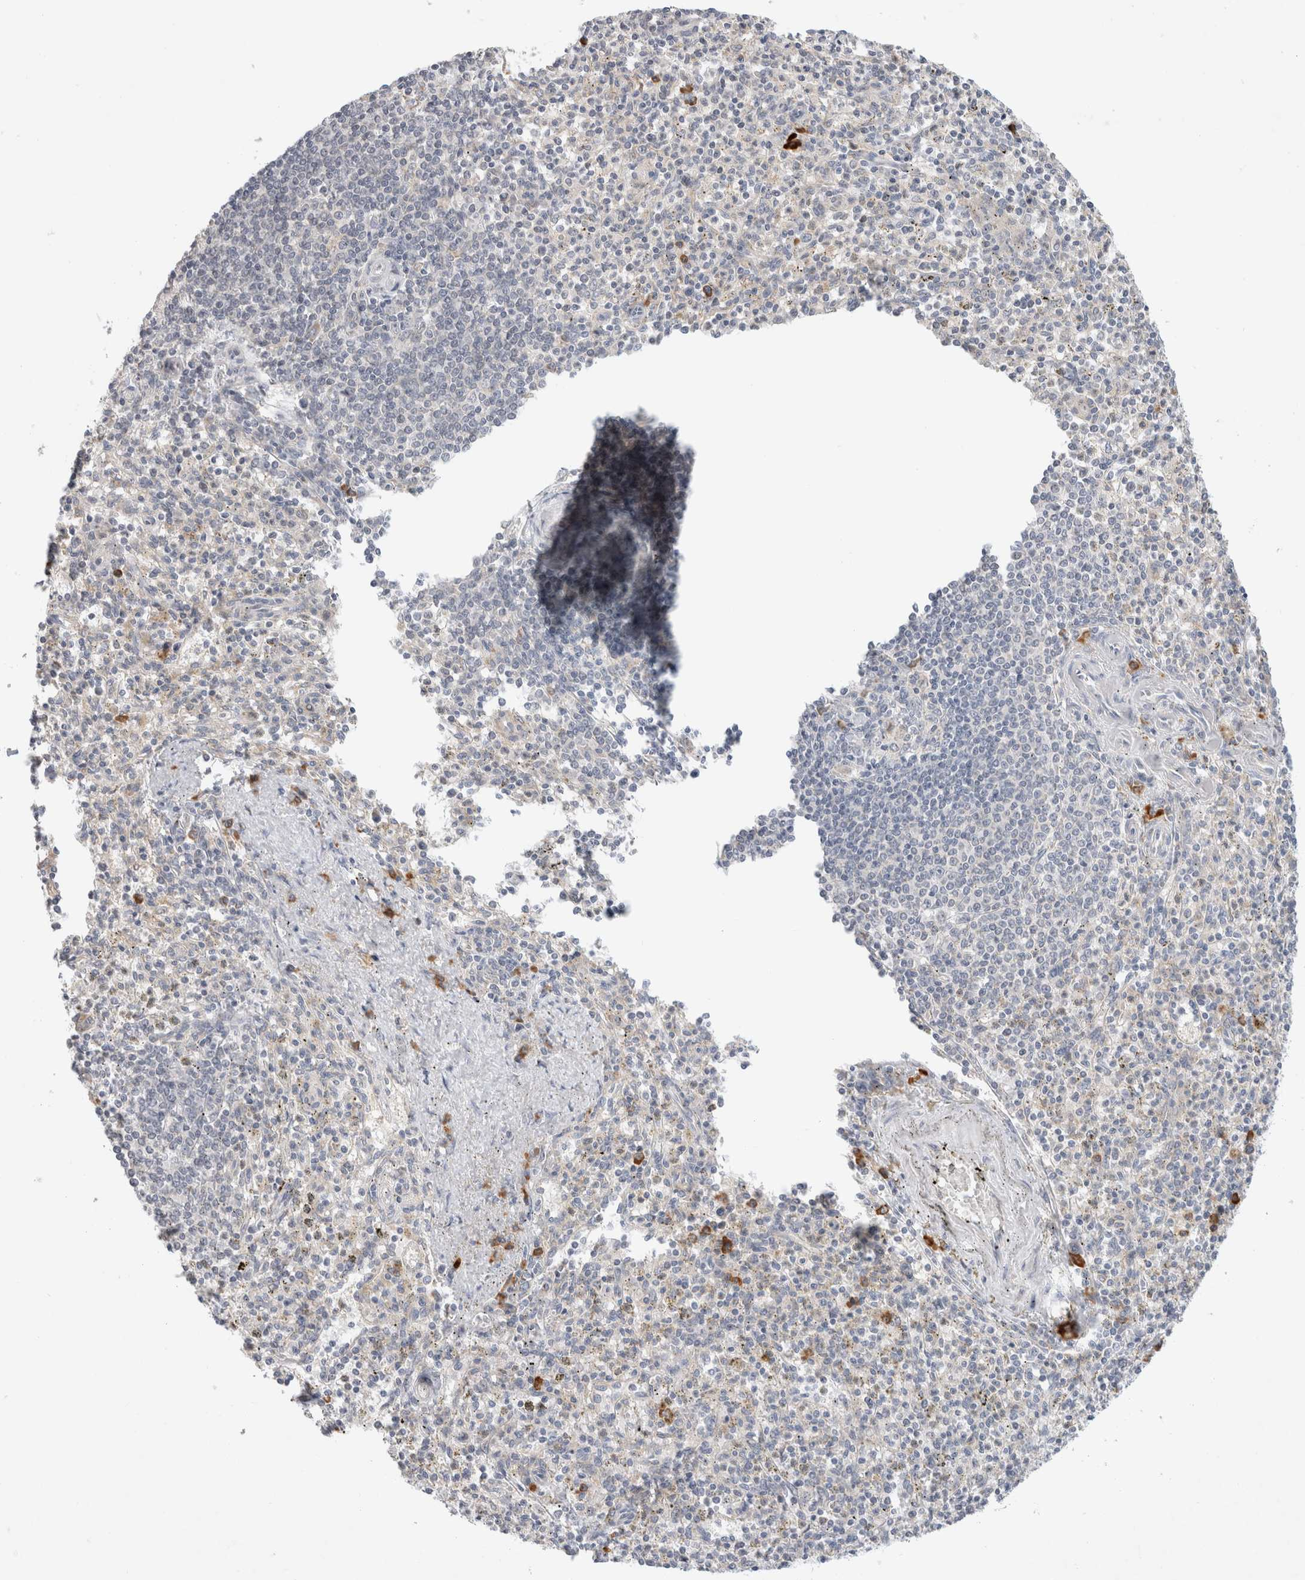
{"staining": {"intensity": "negative", "quantity": "none", "location": "none"}, "tissue": "spleen", "cell_type": "Cells in red pulp", "image_type": "normal", "snomed": [{"axis": "morphology", "description": "Normal tissue, NOS"}, {"axis": "topography", "description": "Spleen"}], "caption": "Cells in red pulp show no significant protein staining in unremarkable spleen.", "gene": "NEDD4L", "patient": {"sex": "male", "age": 72}}